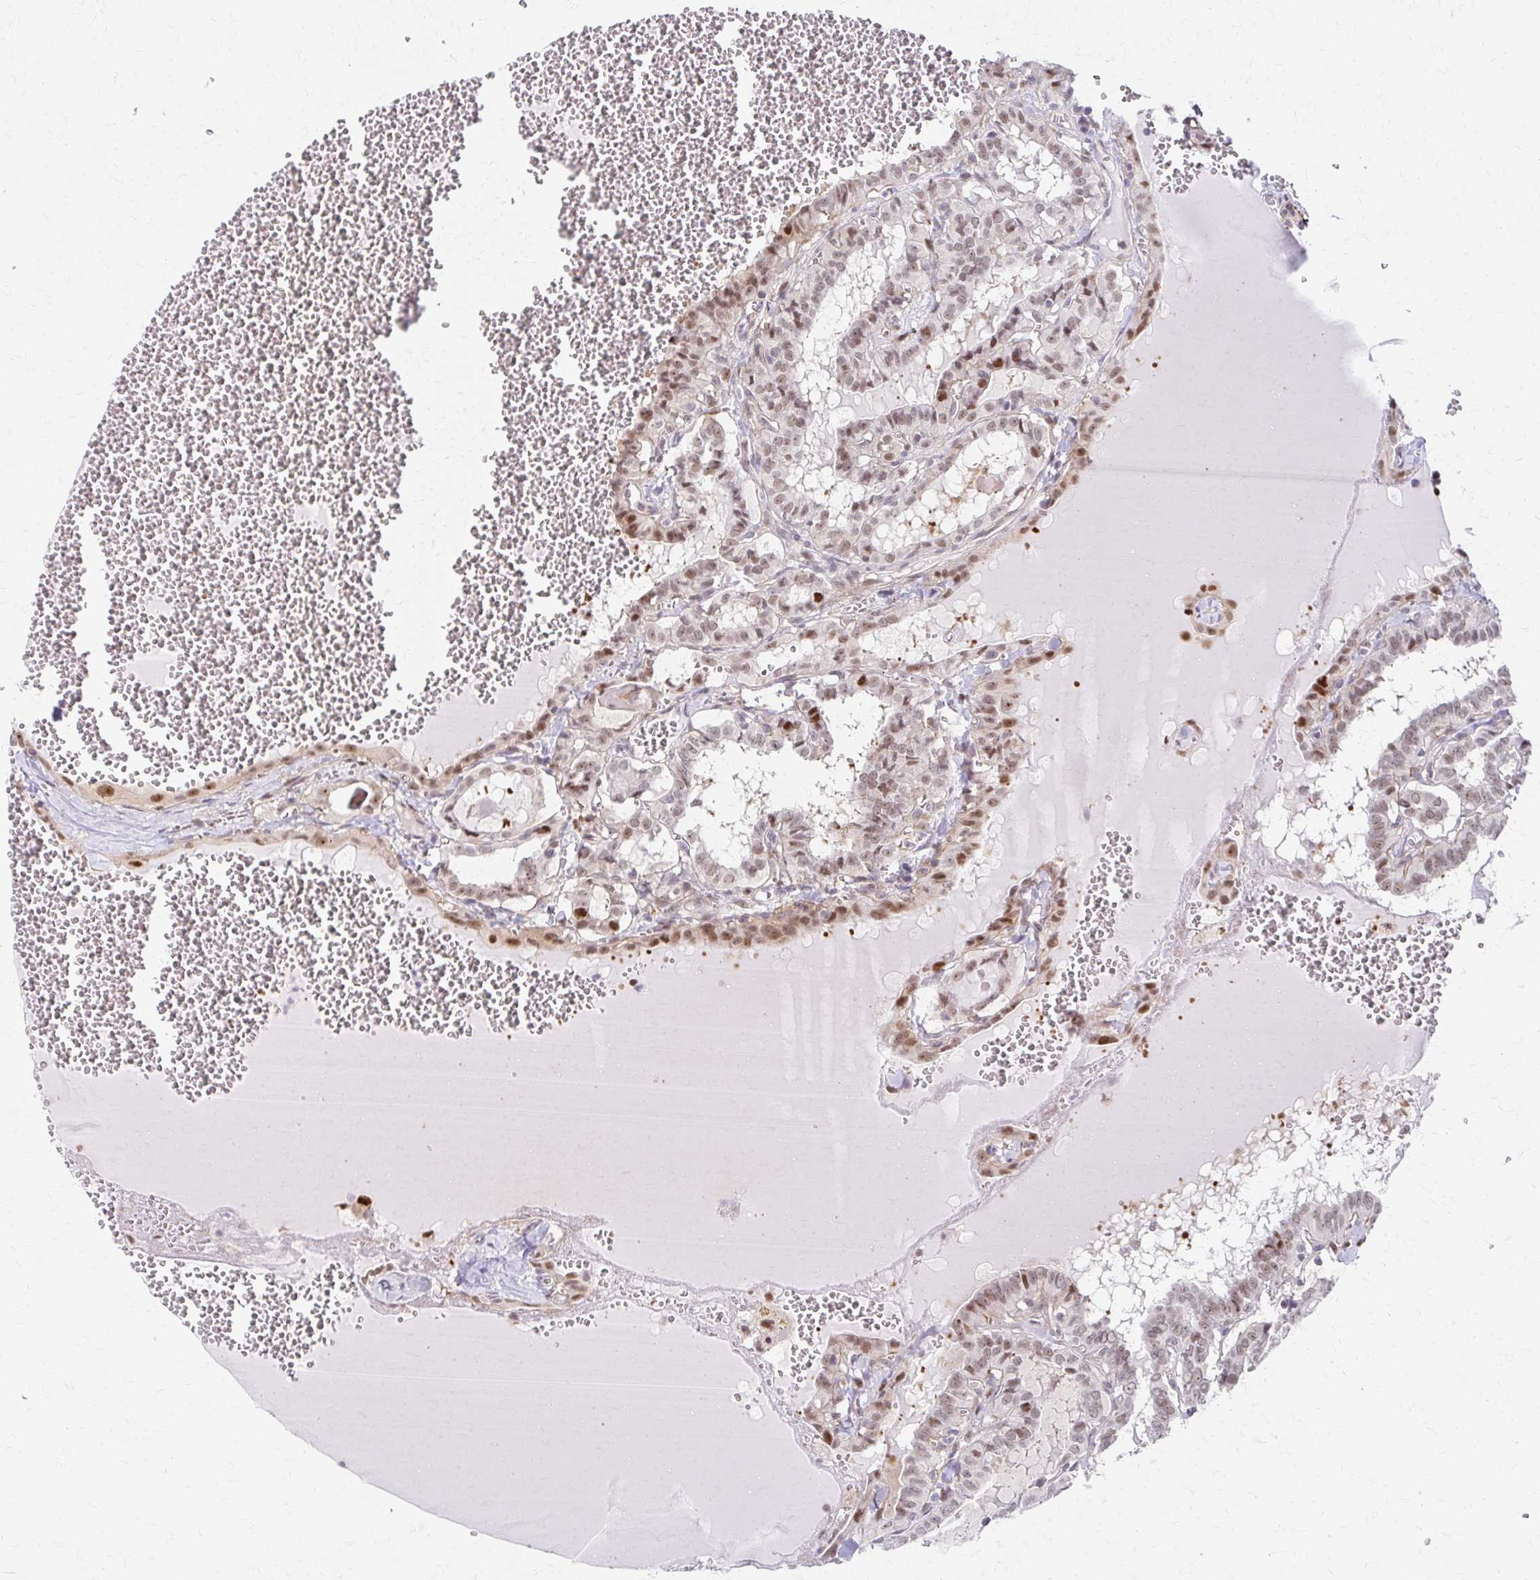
{"staining": {"intensity": "weak", "quantity": ">75%", "location": "nuclear"}, "tissue": "thyroid cancer", "cell_type": "Tumor cells", "image_type": "cancer", "snomed": [{"axis": "morphology", "description": "Papillary adenocarcinoma, NOS"}, {"axis": "topography", "description": "Thyroid gland"}], "caption": "Human thyroid cancer stained for a protein (brown) displays weak nuclear positive staining in approximately >75% of tumor cells.", "gene": "PSMD7", "patient": {"sex": "female", "age": 21}}